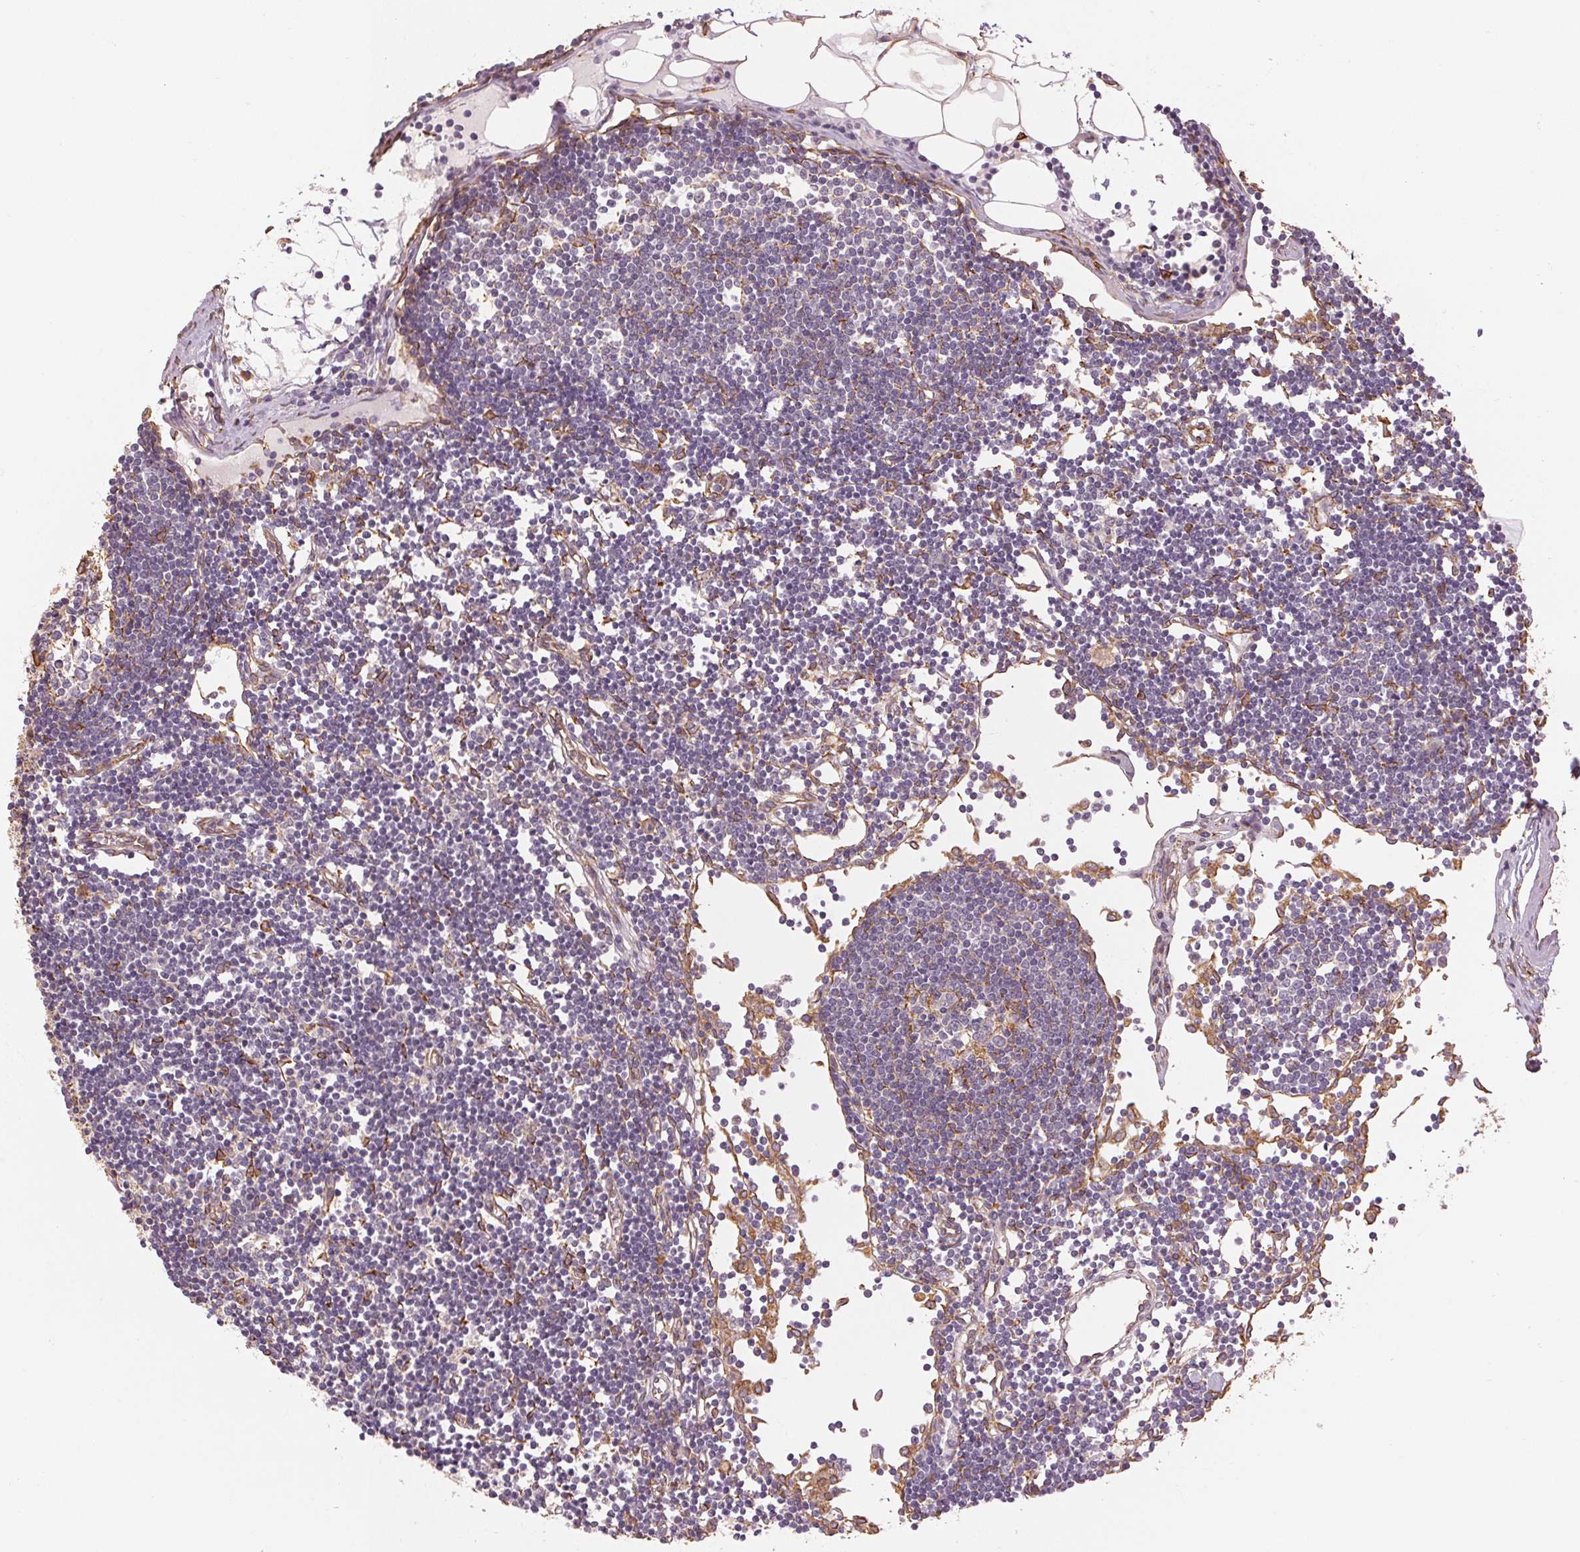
{"staining": {"intensity": "weak", "quantity": "<25%", "location": "cytoplasmic/membranous"}, "tissue": "lymph node", "cell_type": "Germinal center cells", "image_type": "normal", "snomed": [{"axis": "morphology", "description": "Normal tissue, NOS"}, {"axis": "topography", "description": "Lymph node"}], "caption": "DAB immunohistochemical staining of benign human lymph node shows no significant positivity in germinal center cells.", "gene": "RCN3", "patient": {"sex": "female", "age": 65}}